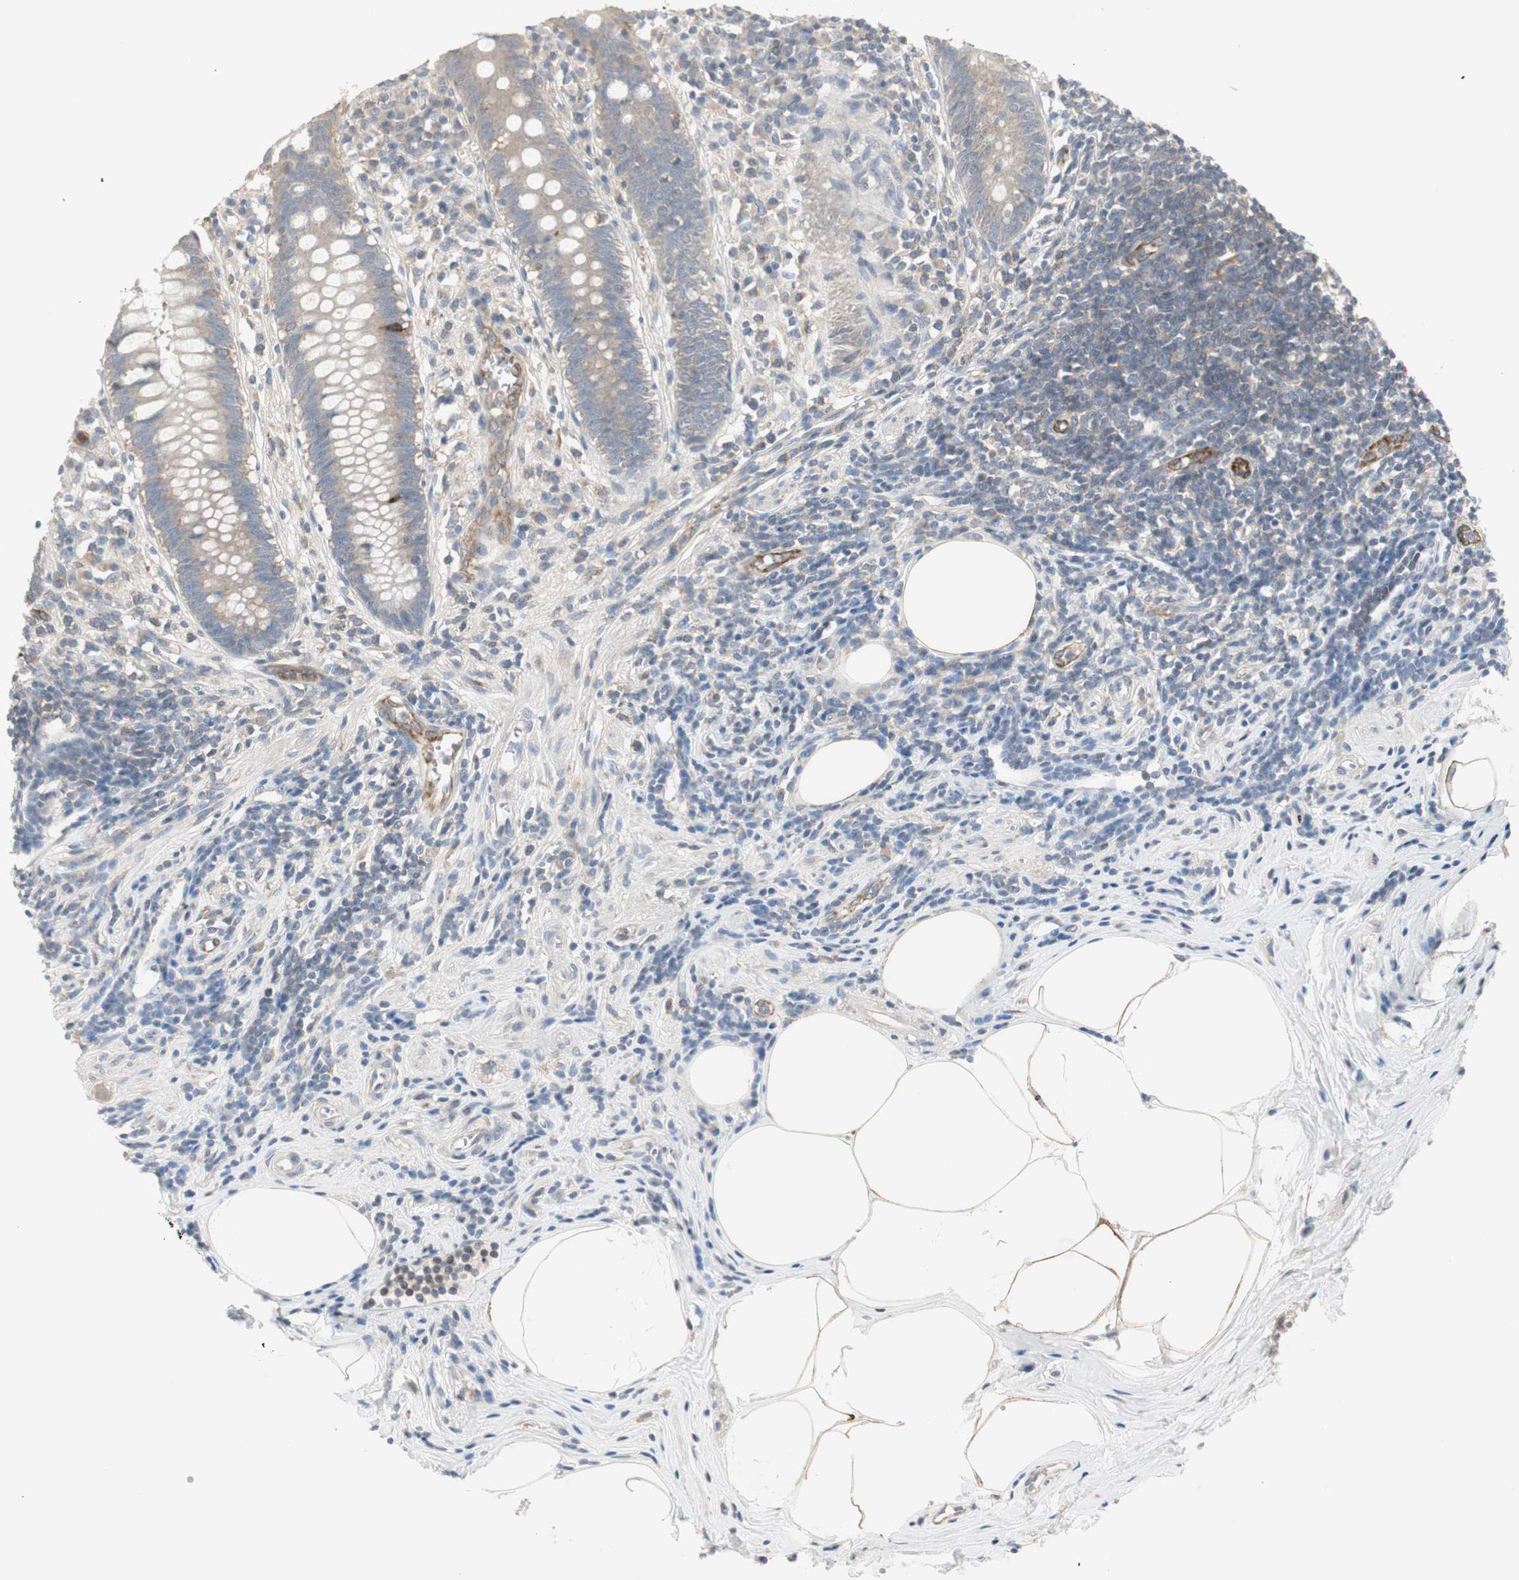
{"staining": {"intensity": "strong", "quantity": "<25%", "location": "cytoplasmic/membranous"}, "tissue": "appendix", "cell_type": "Glandular cells", "image_type": "normal", "snomed": [{"axis": "morphology", "description": "Normal tissue, NOS"}, {"axis": "topography", "description": "Appendix"}], "caption": "Strong cytoplasmic/membranous positivity for a protein is present in approximately <25% of glandular cells of benign appendix using immunohistochemistry.", "gene": "ZFP36", "patient": {"sex": "female", "age": 50}}